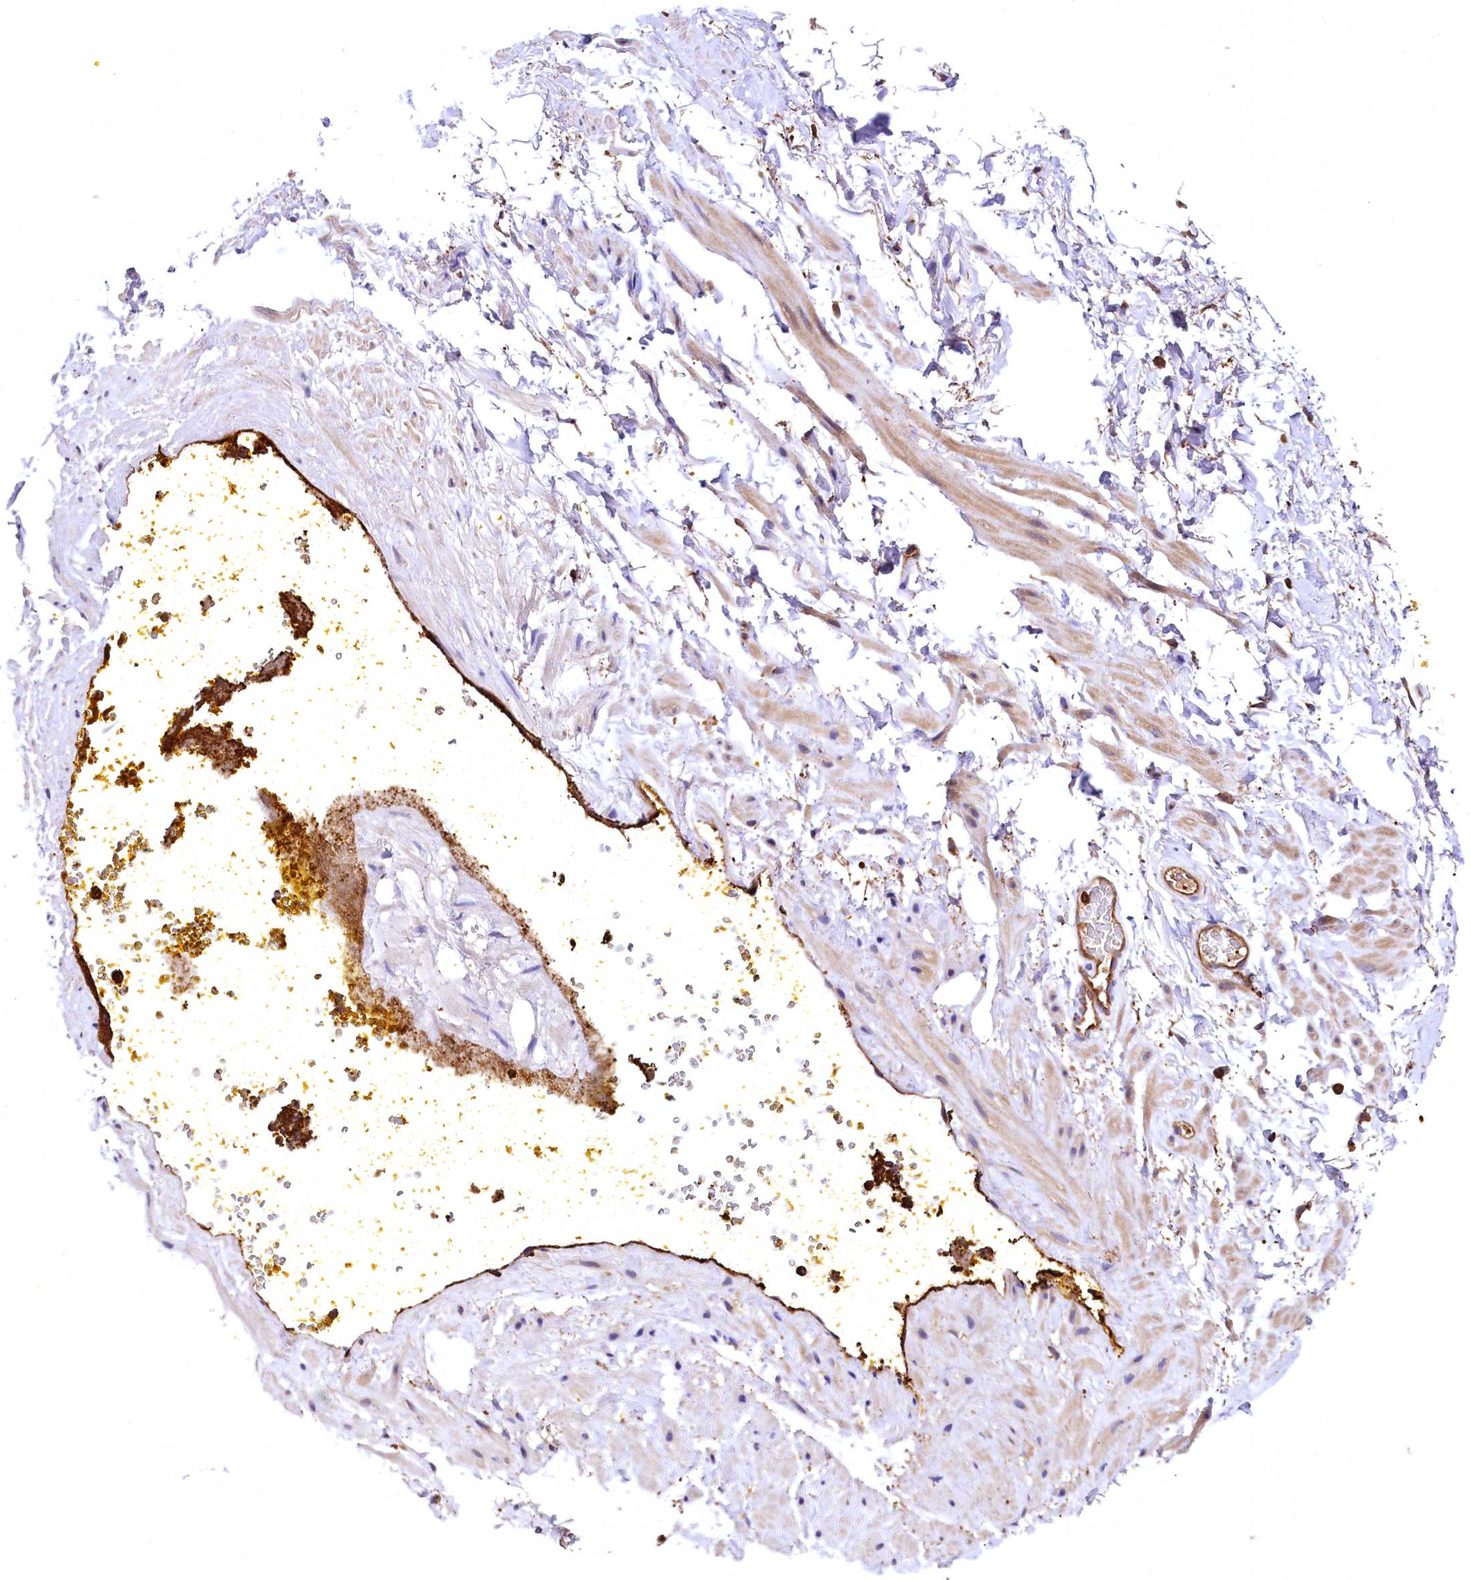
{"staining": {"intensity": "strong", "quantity": ">75%", "location": "cytoplasmic/membranous"}, "tissue": "soft tissue", "cell_type": "Fibroblasts", "image_type": "normal", "snomed": [{"axis": "morphology", "description": "Normal tissue, NOS"}, {"axis": "morphology", "description": "Adenocarcinoma, Low grade"}, {"axis": "topography", "description": "Prostate"}, {"axis": "topography", "description": "Peripheral nerve tissue"}], "caption": "Fibroblasts demonstrate high levels of strong cytoplasmic/membranous positivity in about >75% of cells in normal human soft tissue.", "gene": "RARS2", "patient": {"sex": "male", "age": 63}}